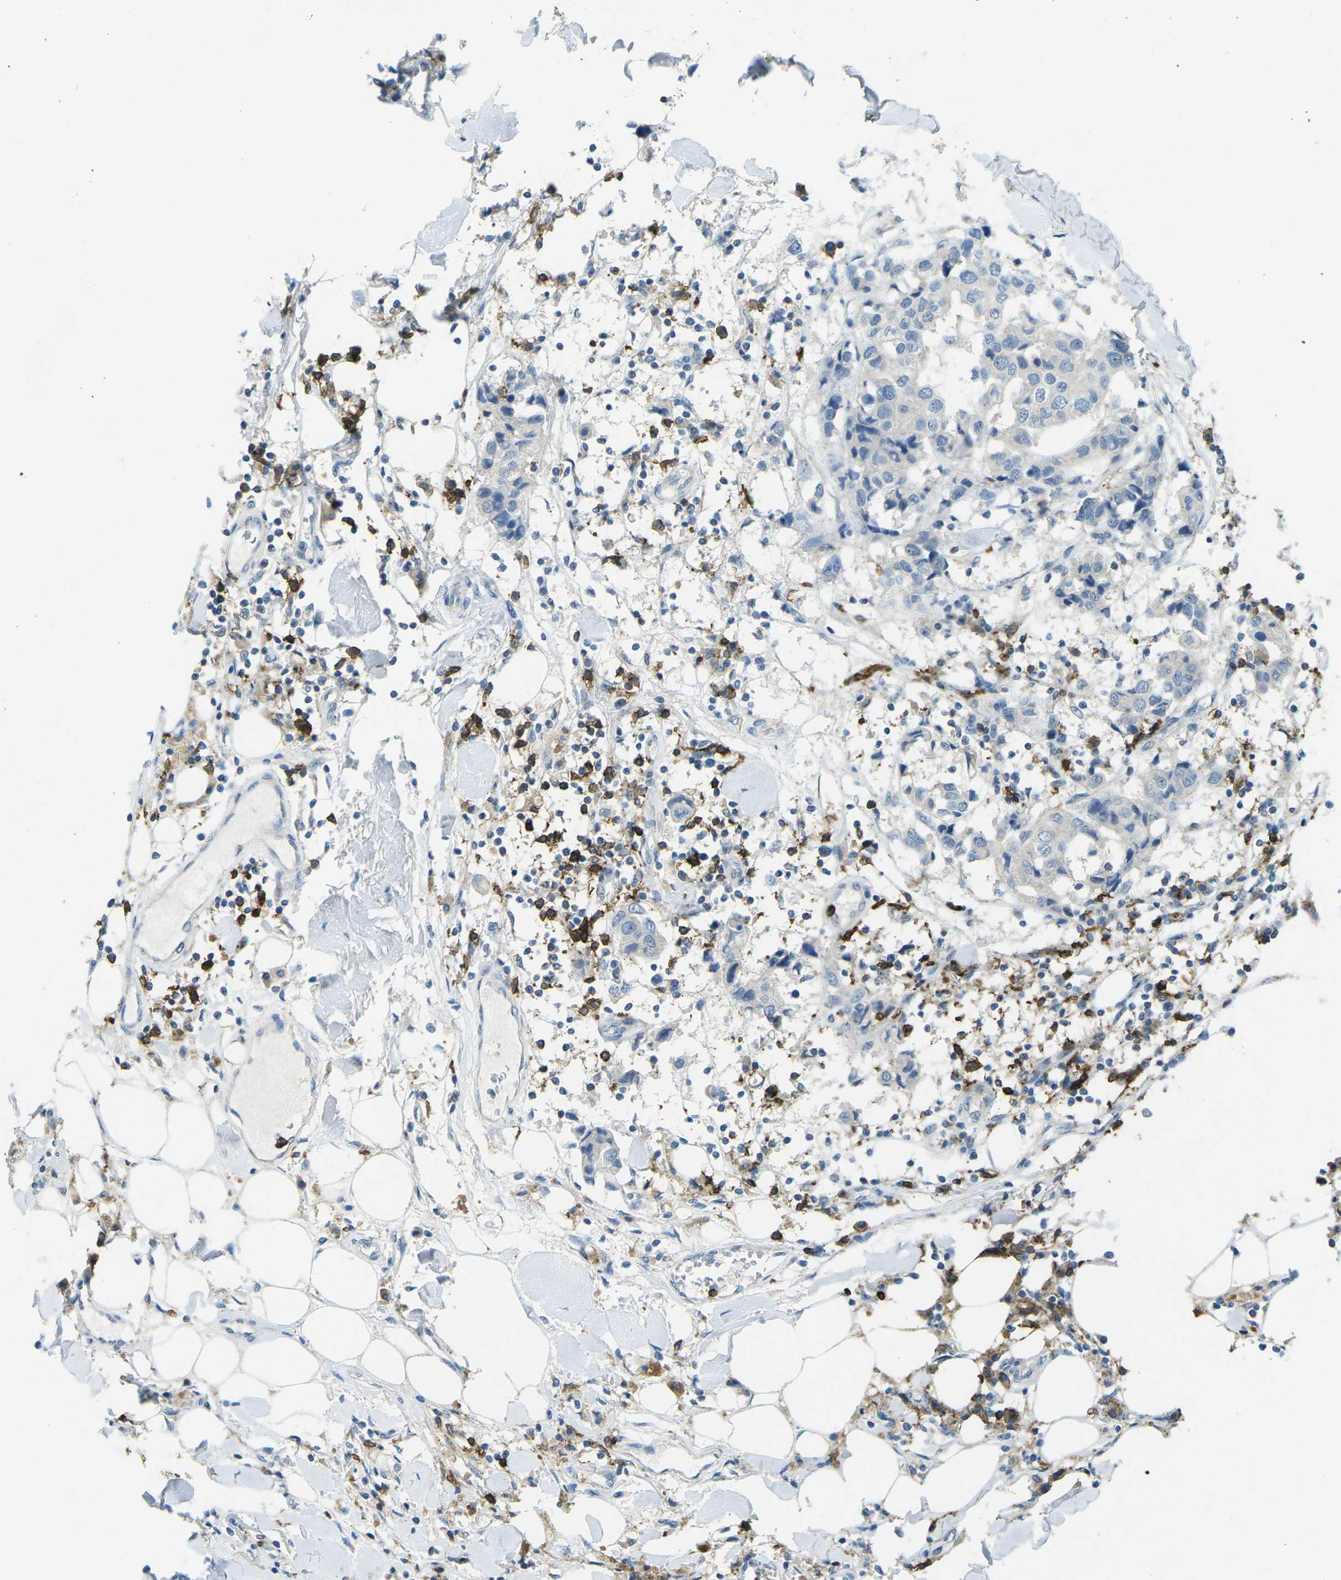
{"staining": {"intensity": "negative", "quantity": "none", "location": "none"}, "tissue": "breast cancer", "cell_type": "Tumor cells", "image_type": "cancer", "snomed": [{"axis": "morphology", "description": "Duct carcinoma"}, {"axis": "topography", "description": "Breast"}], "caption": "Protein analysis of breast cancer exhibits no significant expression in tumor cells. The staining was performed using DAB (3,3'-diaminobenzidine) to visualize the protein expression in brown, while the nuclei were stained in blue with hematoxylin (Magnification: 20x).", "gene": "CD19", "patient": {"sex": "female", "age": 80}}